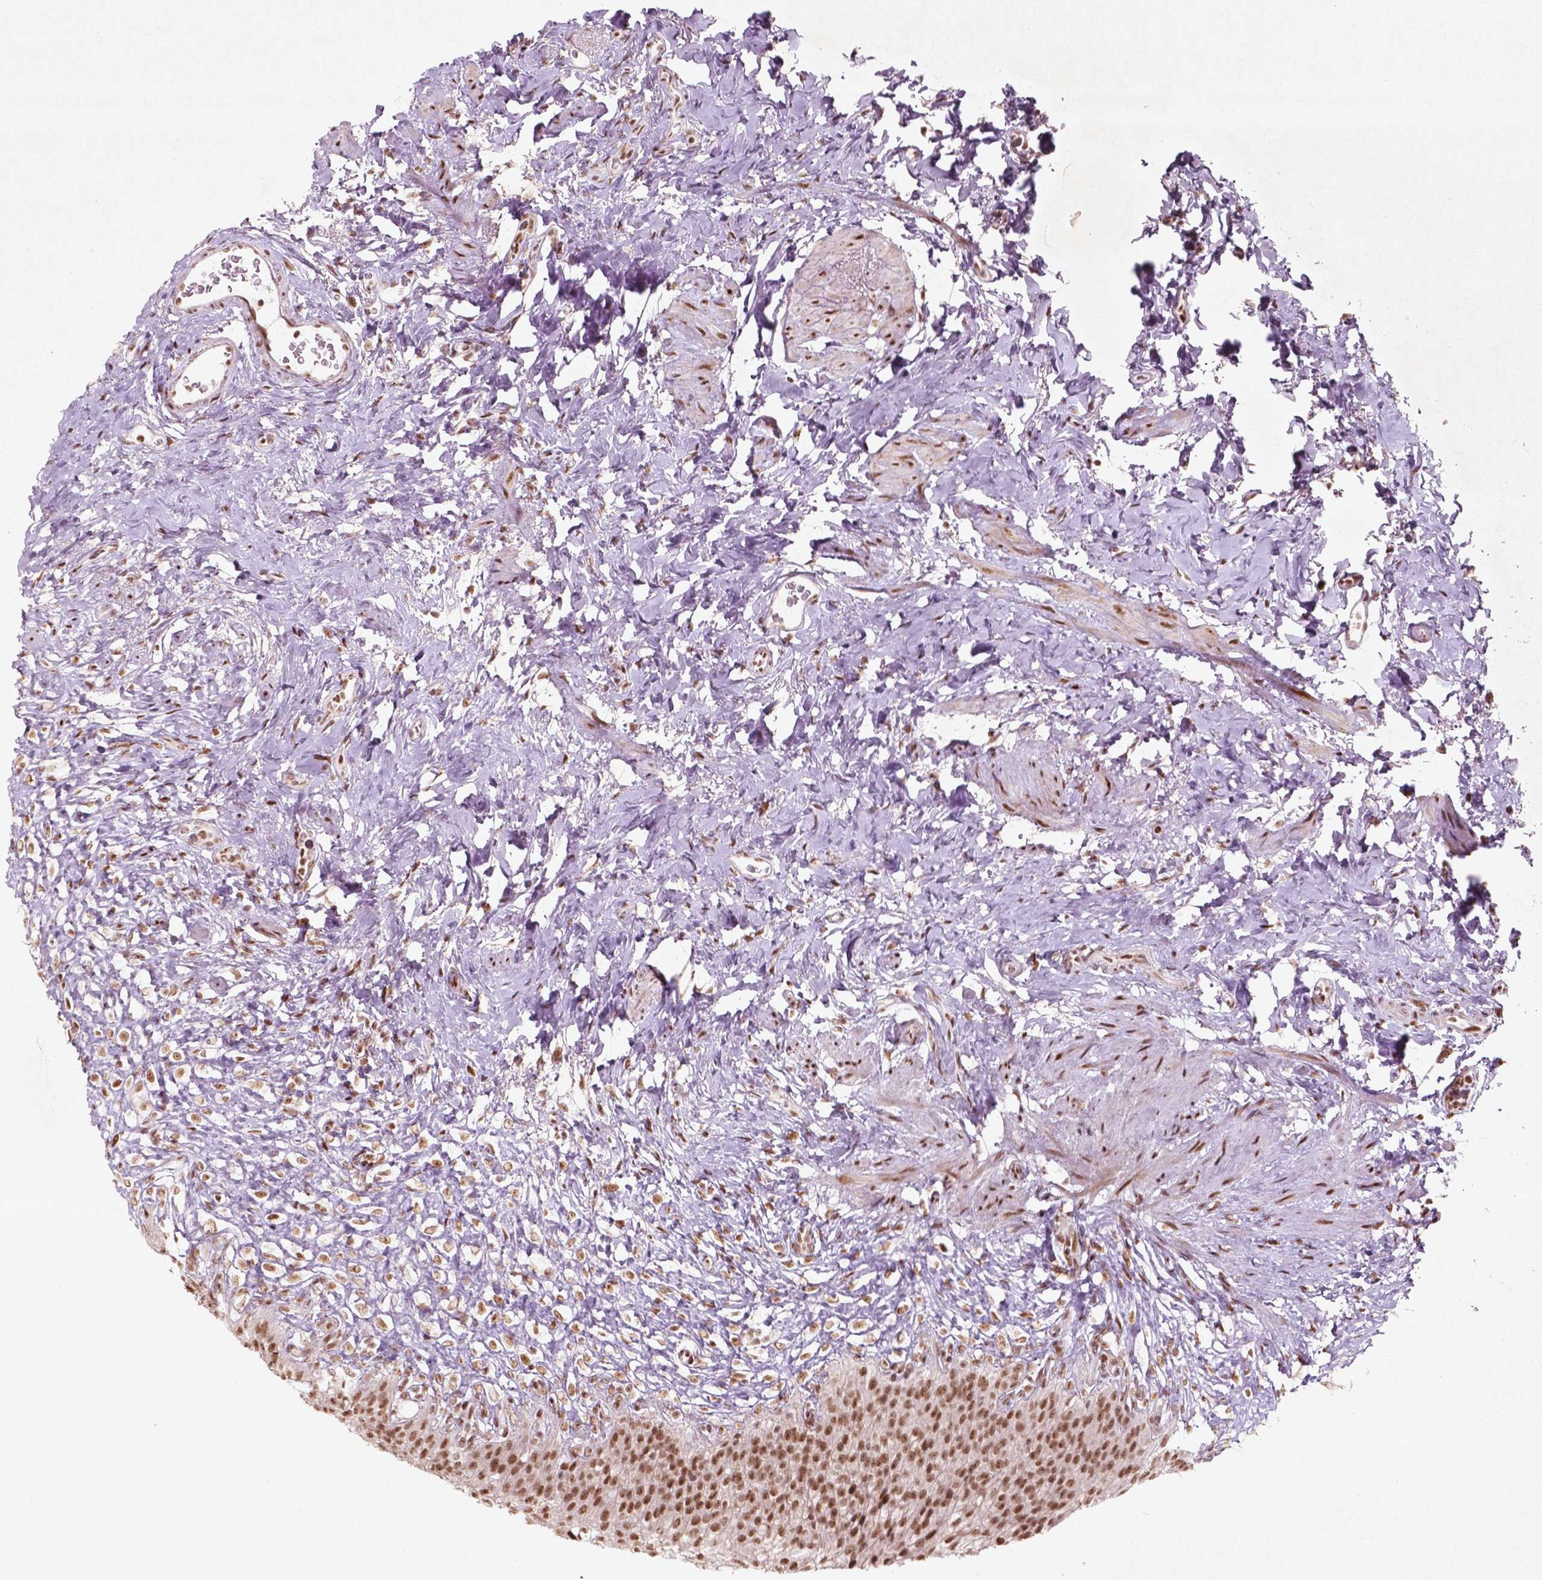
{"staining": {"intensity": "moderate", "quantity": ">75%", "location": "nuclear"}, "tissue": "urinary bladder", "cell_type": "Urothelial cells", "image_type": "normal", "snomed": [{"axis": "morphology", "description": "Normal tissue, NOS"}, {"axis": "topography", "description": "Urinary bladder"}, {"axis": "topography", "description": "Prostate"}], "caption": "Immunohistochemical staining of normal urinary bladder shows medium levels of moderate nuclear staining in about >75% of urothelial cells. (Stains: DAB in brown, nuclei in blue, Microscopy: brightfield microscopy at high magnification).", "gene": "HMG20B", "patient": {"sex": "male", "age": 76}}